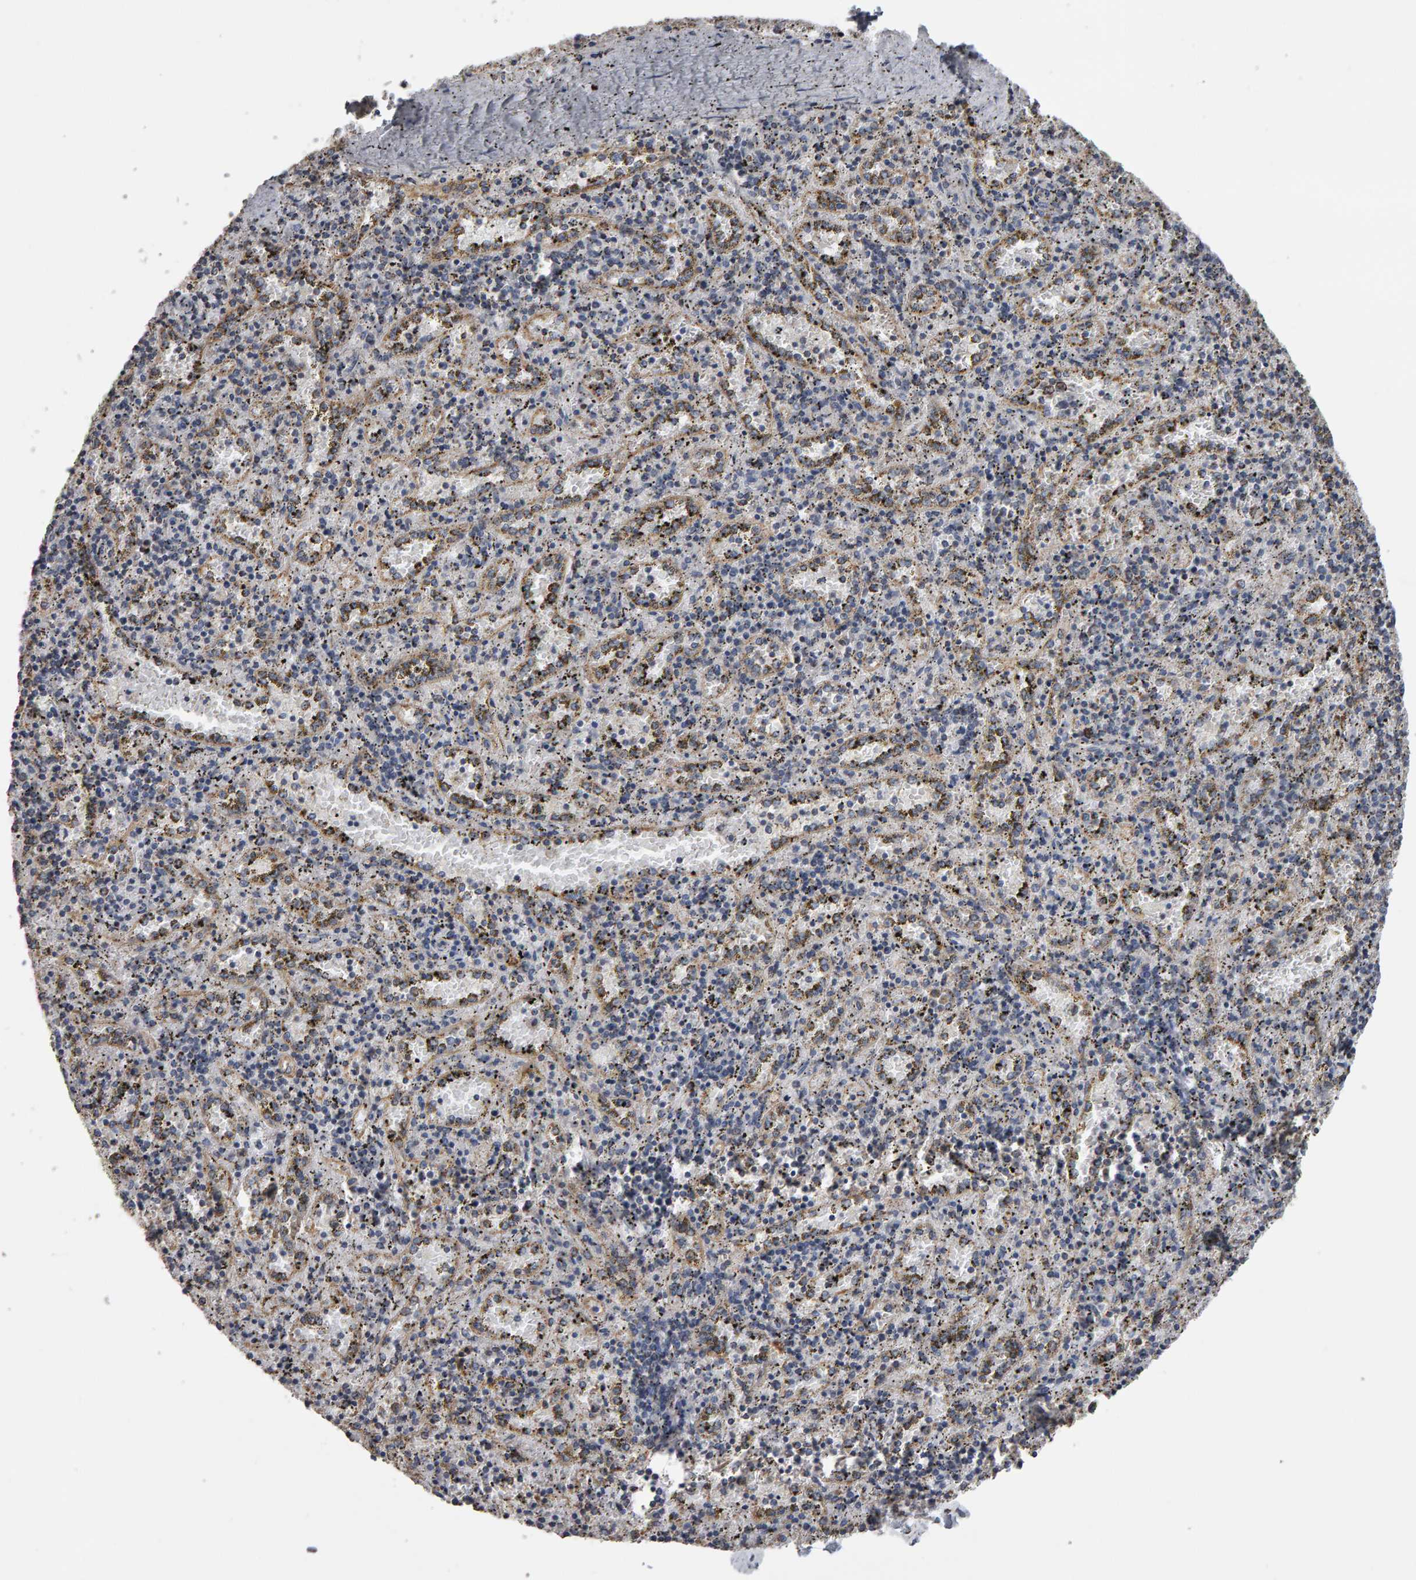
{"staining": {"intensity": "weak", "quantity": "25%-75%", "location": "cytoplasmic/membranous"}, "tissue": "spleen", "cell_type": "Cells in red pulp", "image_type": "normal", "snomed": [{"axis": "morphology", "description": "Normal tissue, NOS"}, {"axis": "topography", "description": "Spleen"}], "caption": "An IHC image of unremarkable tissue is shown. Protein staining in brown shows weak cytoplasmic/membranous positivity in spleen within cells in red pulp.", "gene": "TOM1L1", "patient": {"sex": "male", "age": 11}}